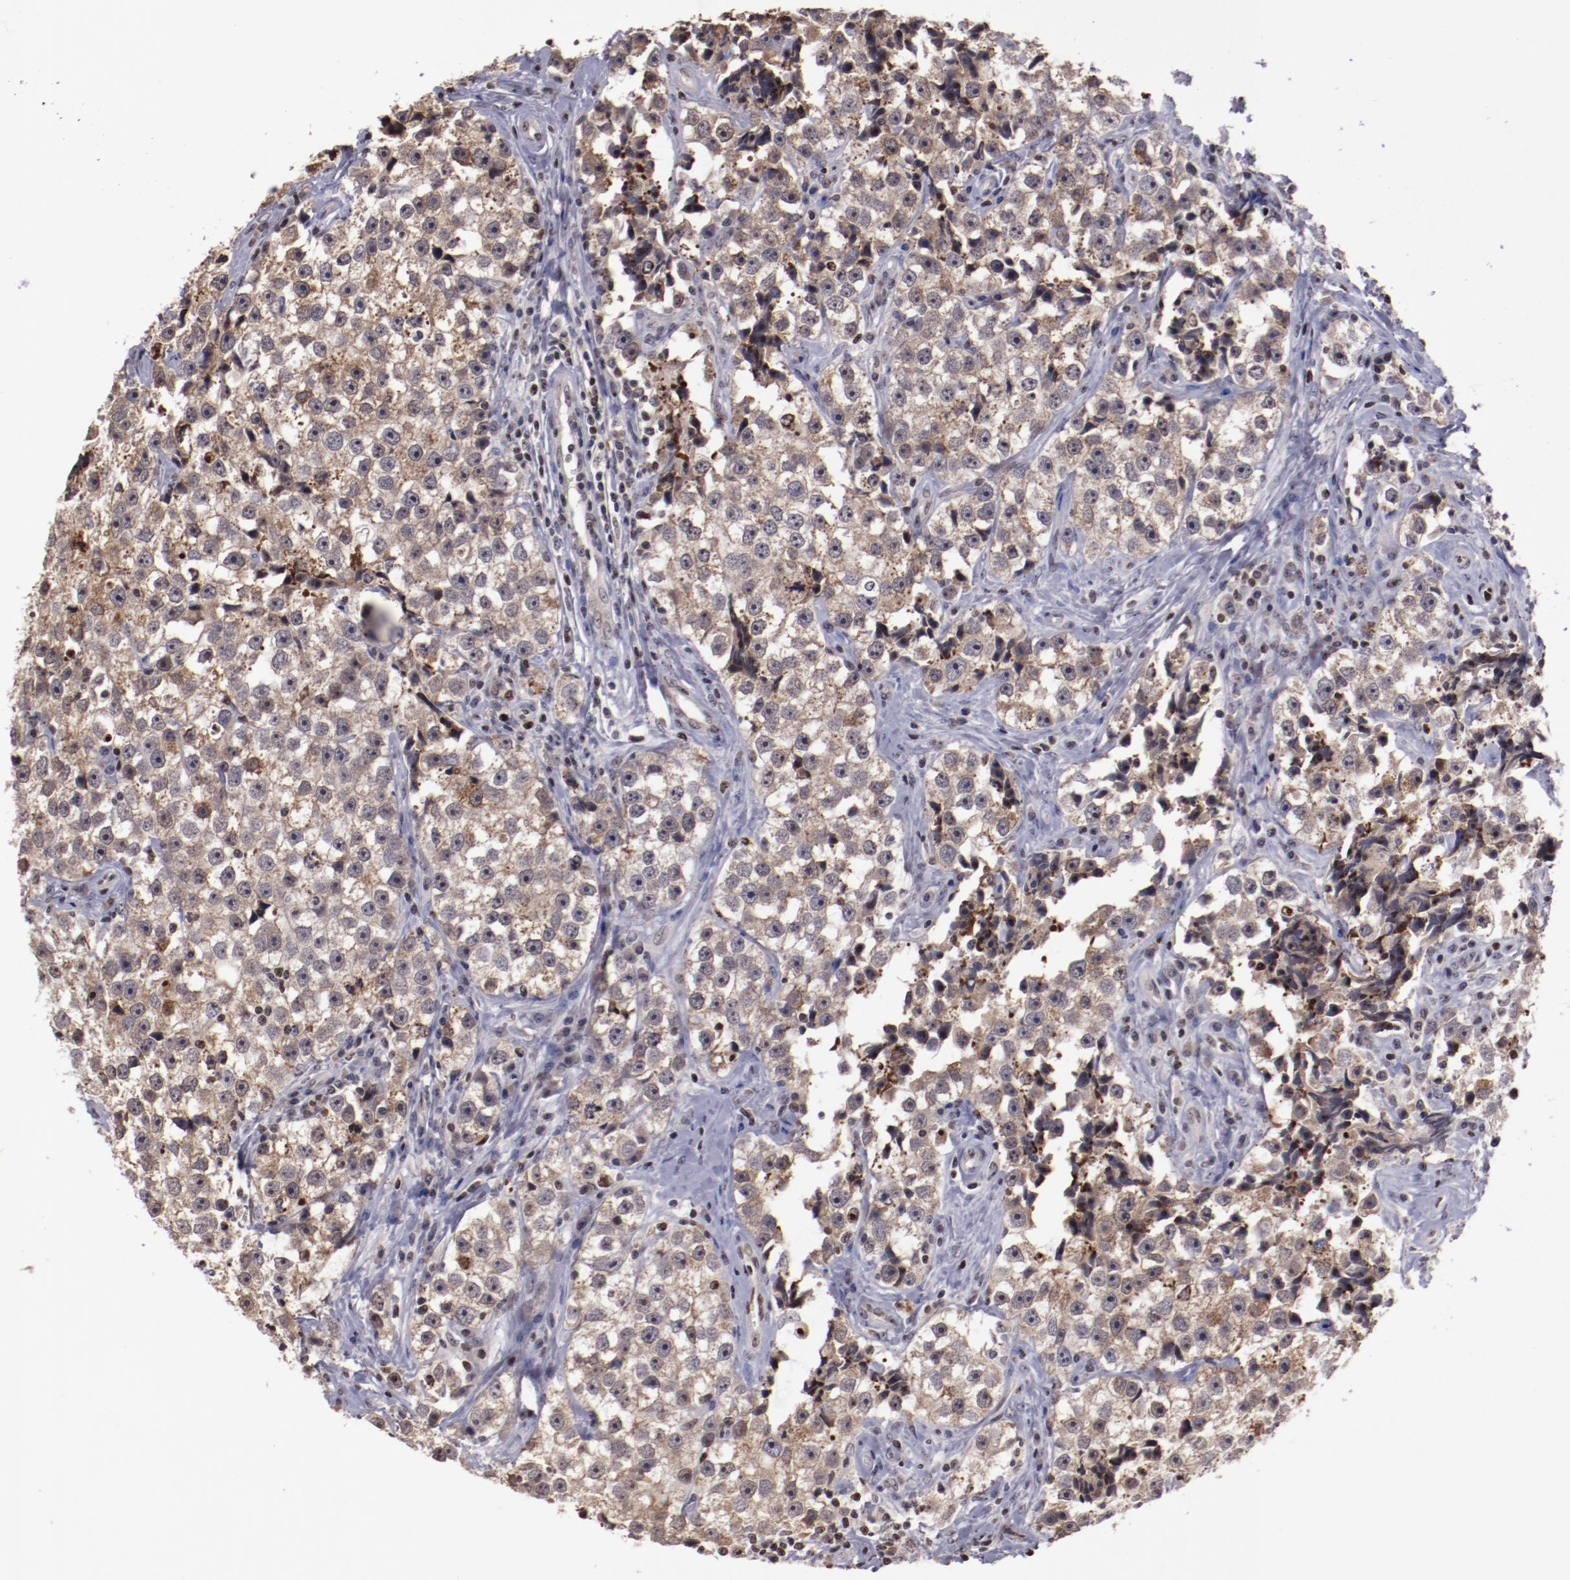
{"staining": {"intensity": "moderate", "quantity": "25%-75%", "location": "cytoplasmic/membranous"}, "tissue": "testis cancer", "cell_type": "Tumor cells", "image_type": "cancer", "snomed": [{"axis": "morphology", "description": "Seminoma, NOS"}, {"axis": "topography", "description": "Testis"}], "caption": "Immunohistochemistry (IHC) (DAB (3,3'-diaminobenzidine)) staining of testis cancer (seminoma) displays moderate cytoplasmic/membranous protein staining in about 25%-75% of tumor cells.", "gene": "DDX24", "patient": {"sex": "male", "age": 32}}